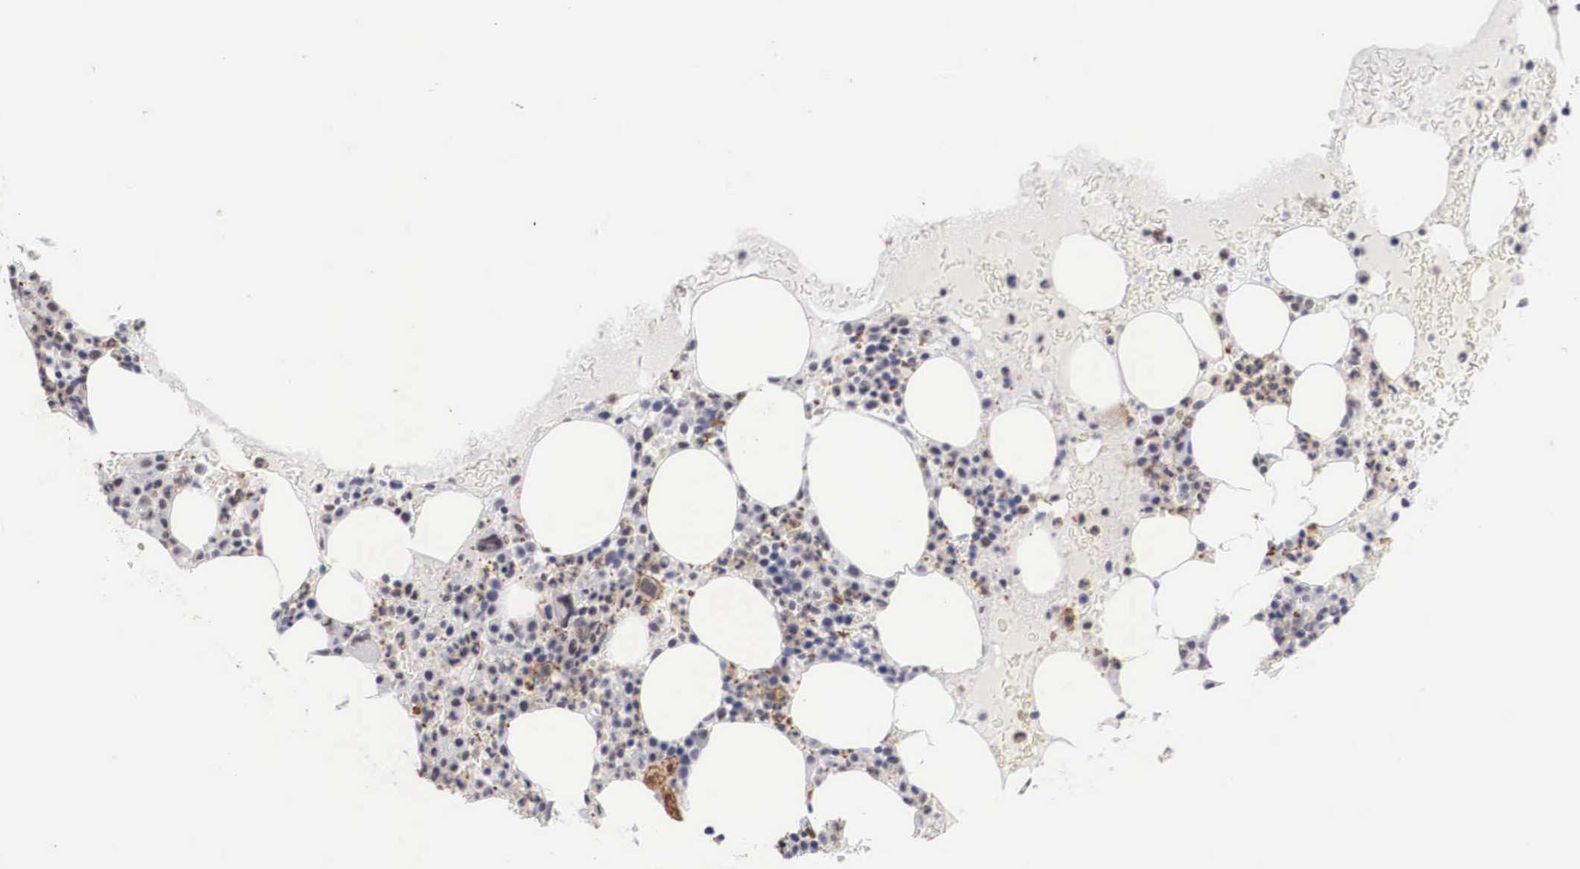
{"staining": {"intensity": "weak", "quantity": "<25%", "location": "cytoplasmic/membranous,nuclear"}, "tissue": "bone marrow", "cell_type": "Hematopoietic cells", "image_type": "normal", "snomed": [{"axis": "morphology", "description": "Normal tissue, NOS"}, {"axis": "topography", "description": "Bone marrow"}], "caption": "Micrograph shows no protein staining in hematopoietic cells of unremarkable bone marrow. (DAB (3,3'-diaminobenzidine) immunohistochemistry (IHC) with hematoxylin counter stain).", "gene": "FAM47A", "patient": {"sex": "female", "age": 88}}